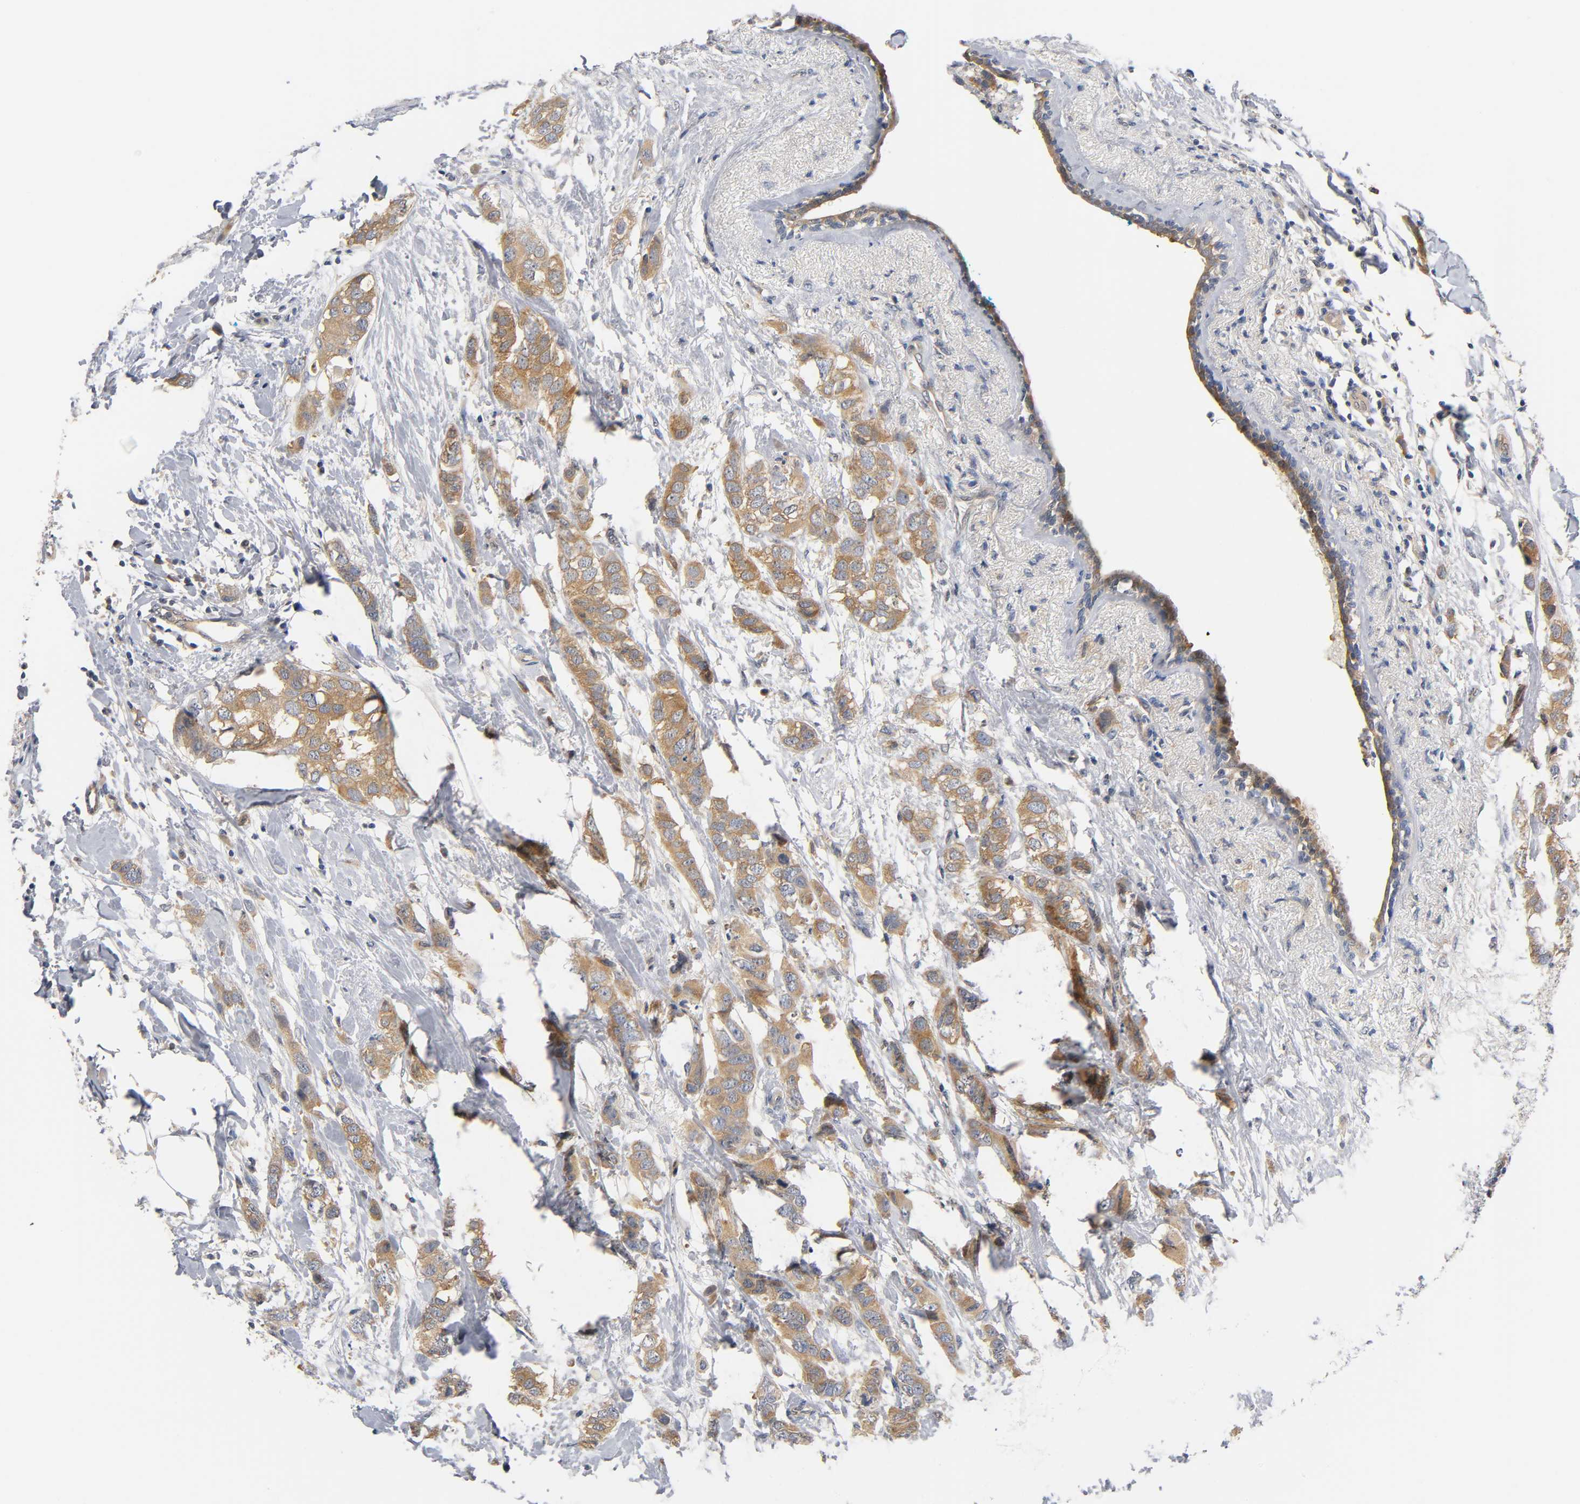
{"staining": {"intensity": "moderate", "quantity": ">75%", "location": "cytoplasmic/membranous"}, "tissue": "breast cancer", "cell_type": "Tumor cells", "image_type": "cancer", "snomed": [{"axis": "morphology", "description": "Normal tissue, NOS"}, {"axis": "morphology", "description": "Duct carcinoma"}, {"axis": "topography", "description": "Breast"}], "caption": "This micrograph displays IHC staining of human breast cancer, with medium moderate cytoplasmic/membranous positivity in approximately >75% of tumor cells.", "gene": "FYN", "patient": {"sex": "female", "age": 50}}